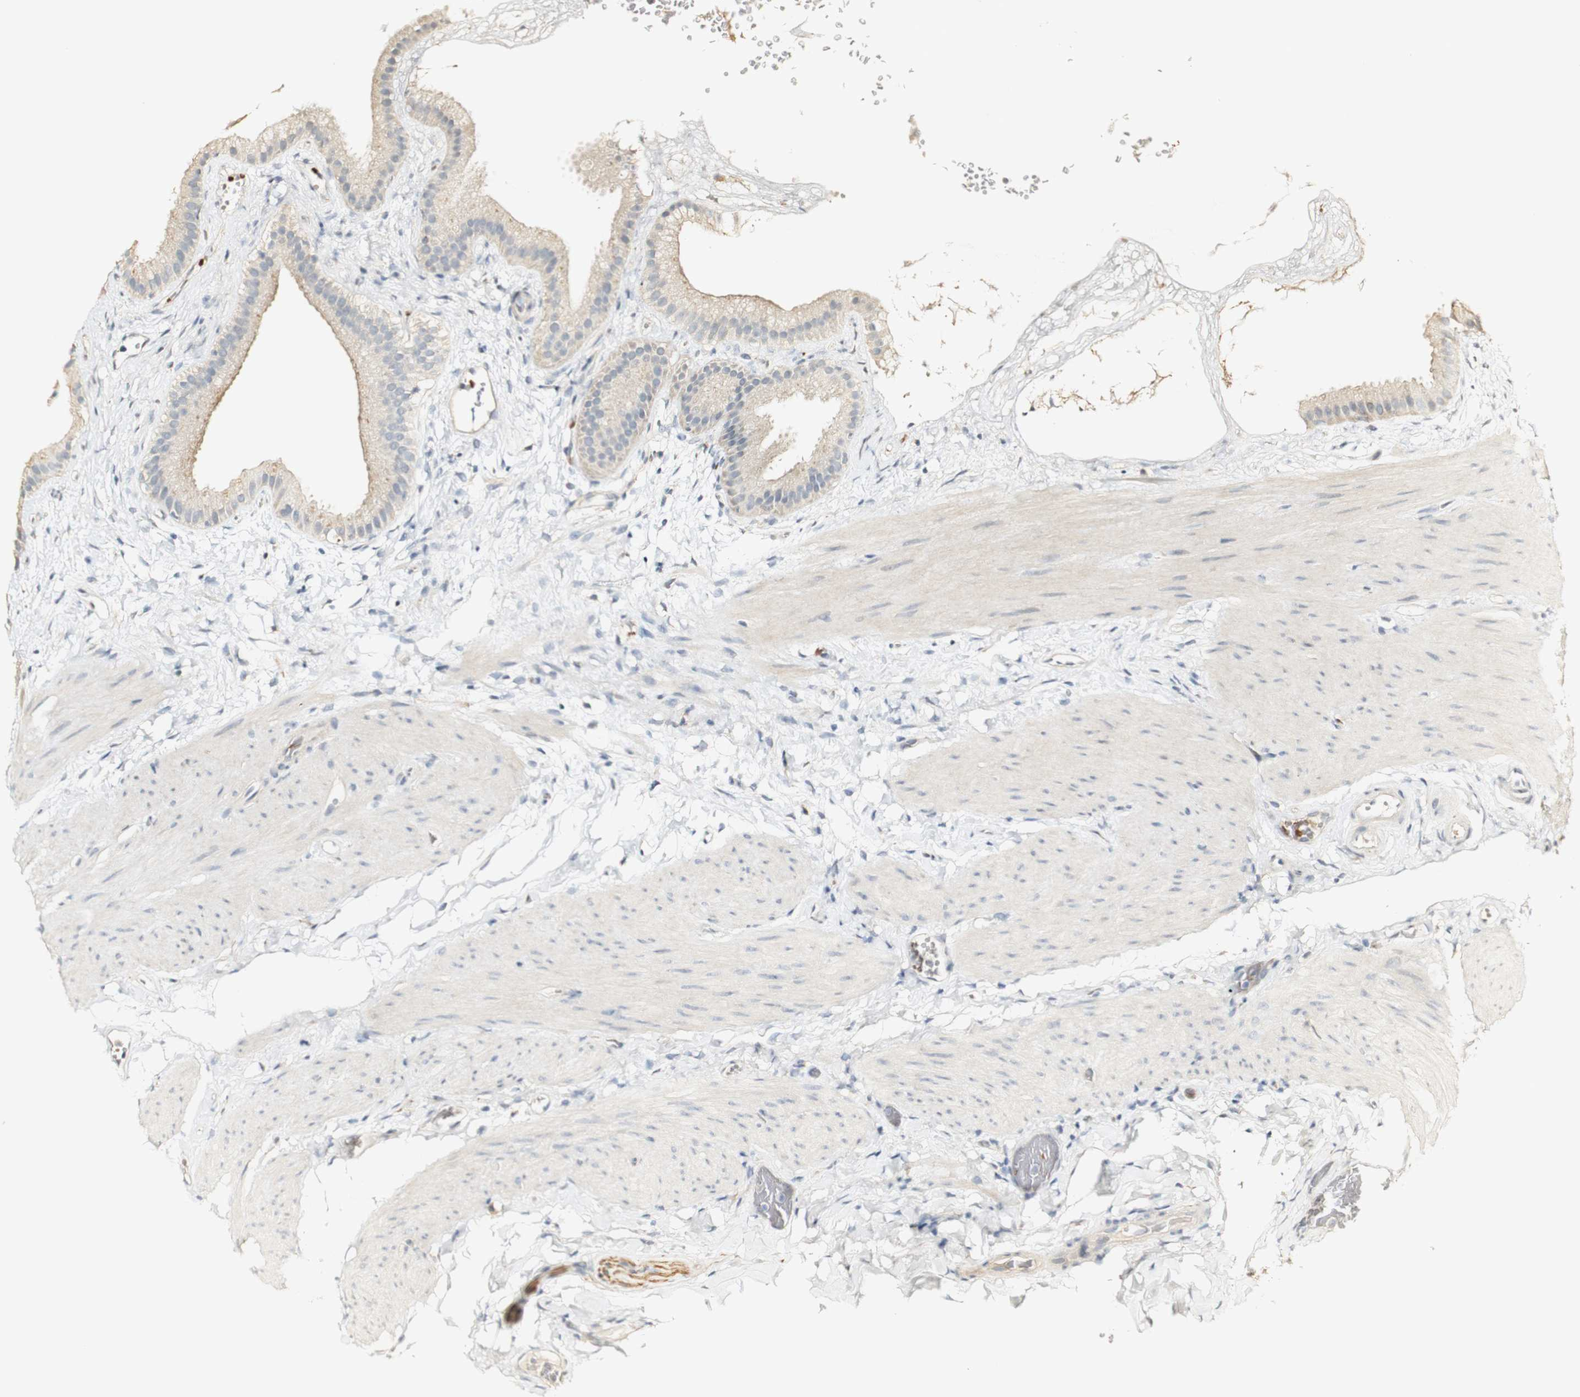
{"staining": {"intensity": "weak", "quantity": "<25%", "location": "cytoplasmic/membranous"}, "tissue": "gallbladder", "cell_type": "Glandular cells", "image_type": "normal", "snomed": [{"axis": "morphology", "description": "Normal tissue, NOS"}, {"axis": "topography", "description": "Gallbladder"}], "caption": "Immunohistochemical staining of benign human gallbladder exhibits no significant positivity in glandular cells. (DAB (3,3'-diaminobenzidine) immunohistochemistry visualized using brightfield microscopy, high magnification).", "gene": "SYT7", "patient": {"sex": "female", "age": 64}}